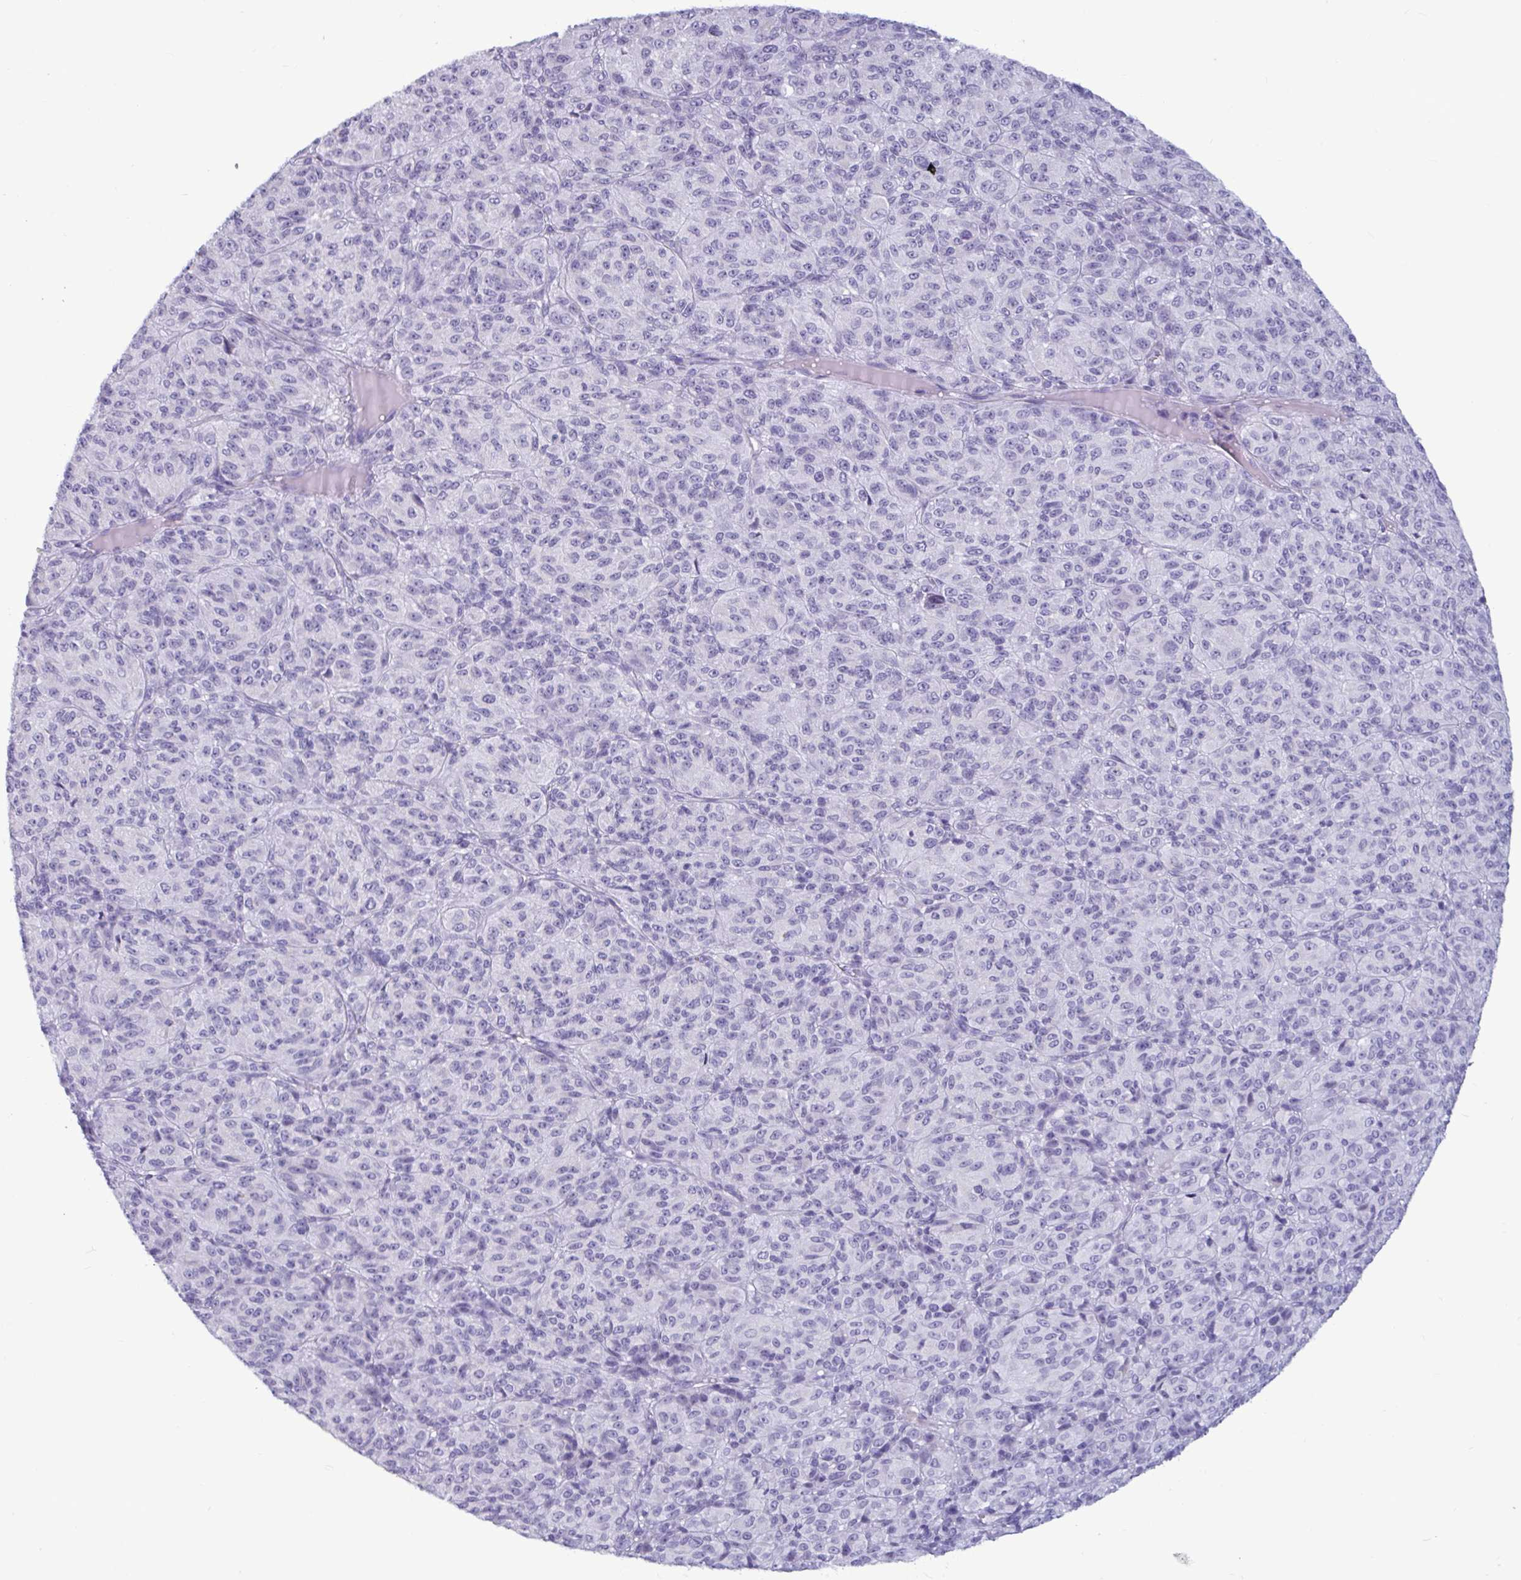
{"staining": {"intensity": "negative", "quantity": "none", "location": "none"}, "tissue": "melanoma", "cell_type": "Tumor cells", "image_type": "cancer", "snomed": [{"axis": "morphology", "description": "Malignant melanoma, Metastatic site"}, {"axis": "topography", "description": "Brain"}], "caption": "An immunohistochemistry image of malignant melanoma (metastatic site) is shown. There is no staining in tumor cells of malignant melanoma (metastatic site).", "gene": "BBS10", "patient": {"sex": "female", "age": 56}}